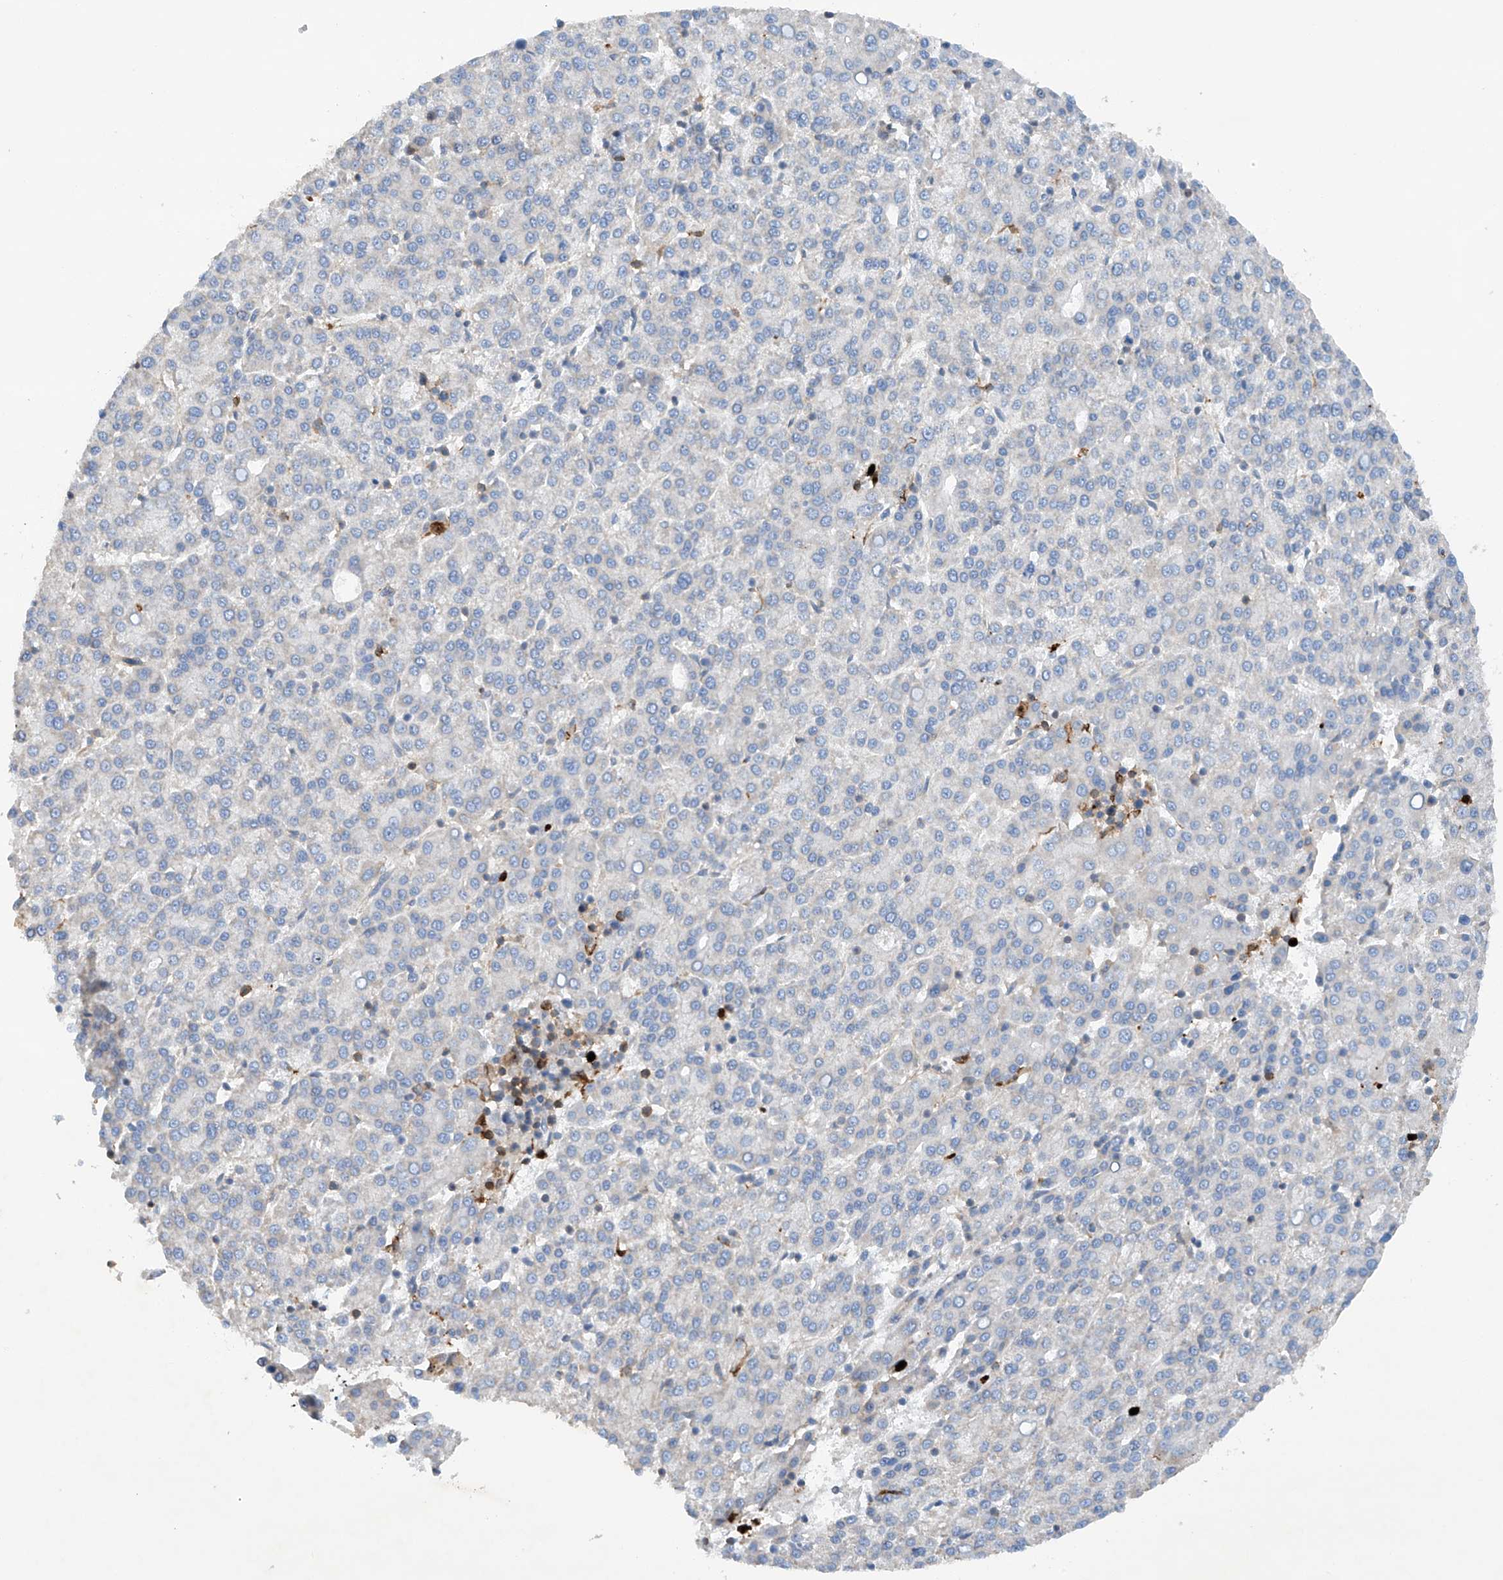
{"staining": {"intensity": "negative", "quantity": "none", "location": "none"}, "tissue": "liver cancer", "cell_type": "Tumor cells", "image_type": "cancer", "snomed": [{"axis": "morphology", "description": "Carcinoma, Hepatocellular, NOS"}, {"axis": "topography", "description": "Liver"}], "caption": "Immunohistochemical staining of liver hepatocellular carcinoma displays no significant expression in tumor cells.", "gene": "PHACTR2", "patient": {"sex": "female", "age": 58}}